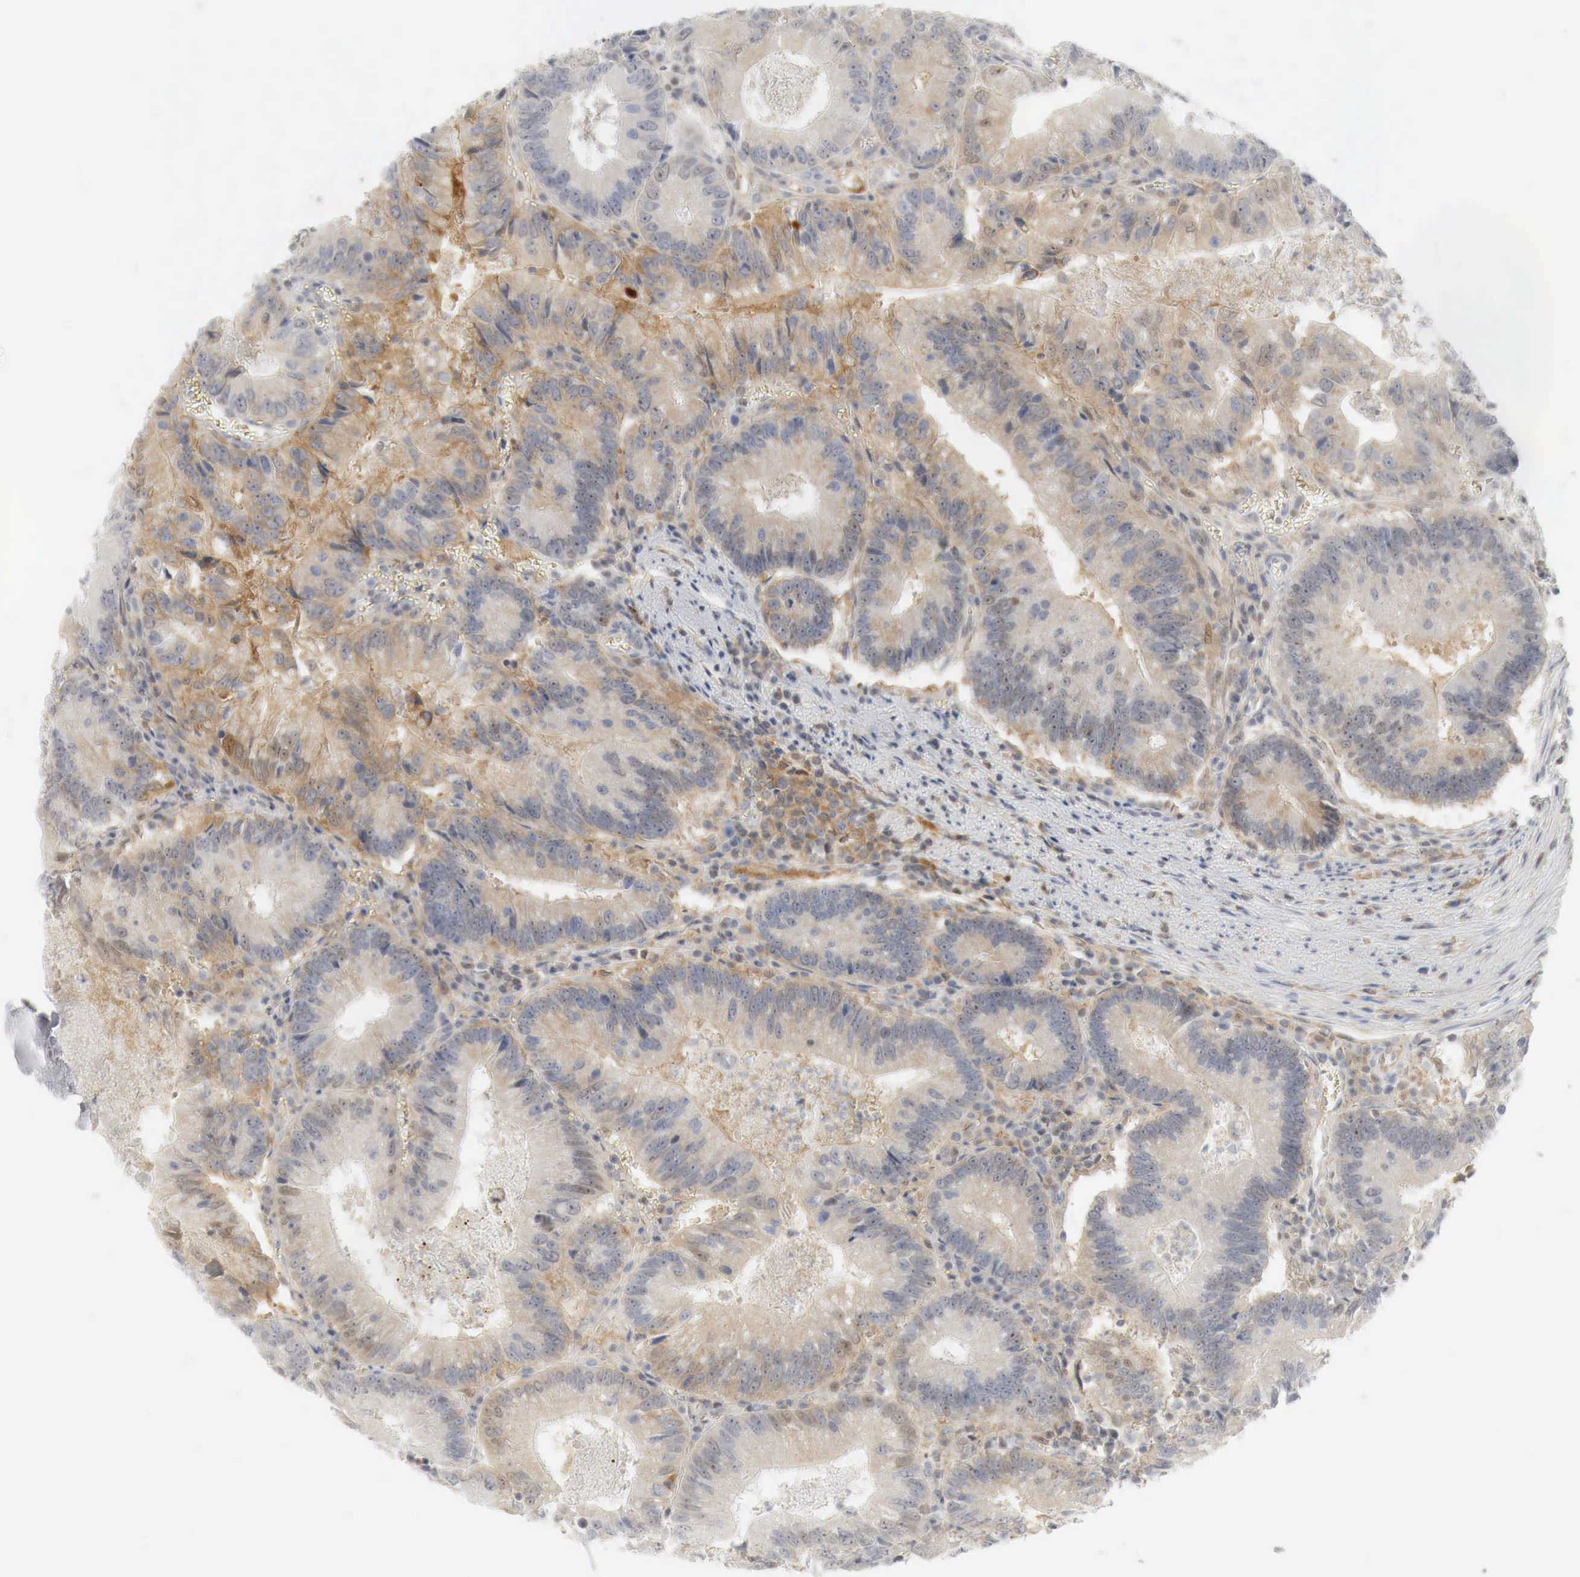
{"staining": {"intensity": "moderate", "quantity": "25%-75%", "location": "cytoplasmic/membranous,nuclear"}, "tissue": "colorectal cancer", "cell_type": "Tumor cells", "image_type": "cancer", "snomed": [{"axis": "morphology", "description": "Adenocarcinoma, NOS"}, {"axis": "topography", "description": "Rectum"}], "caption": "Approximately 25%-75% of tumor cells in human colorectal adenocarcinoma reveal moderate cytoplasmic/membranous and nuclear protein expression as visualized by brown immunohistochemical staining.", "gene": "MYC", "patient": {"sex": "female", "age": 81}}